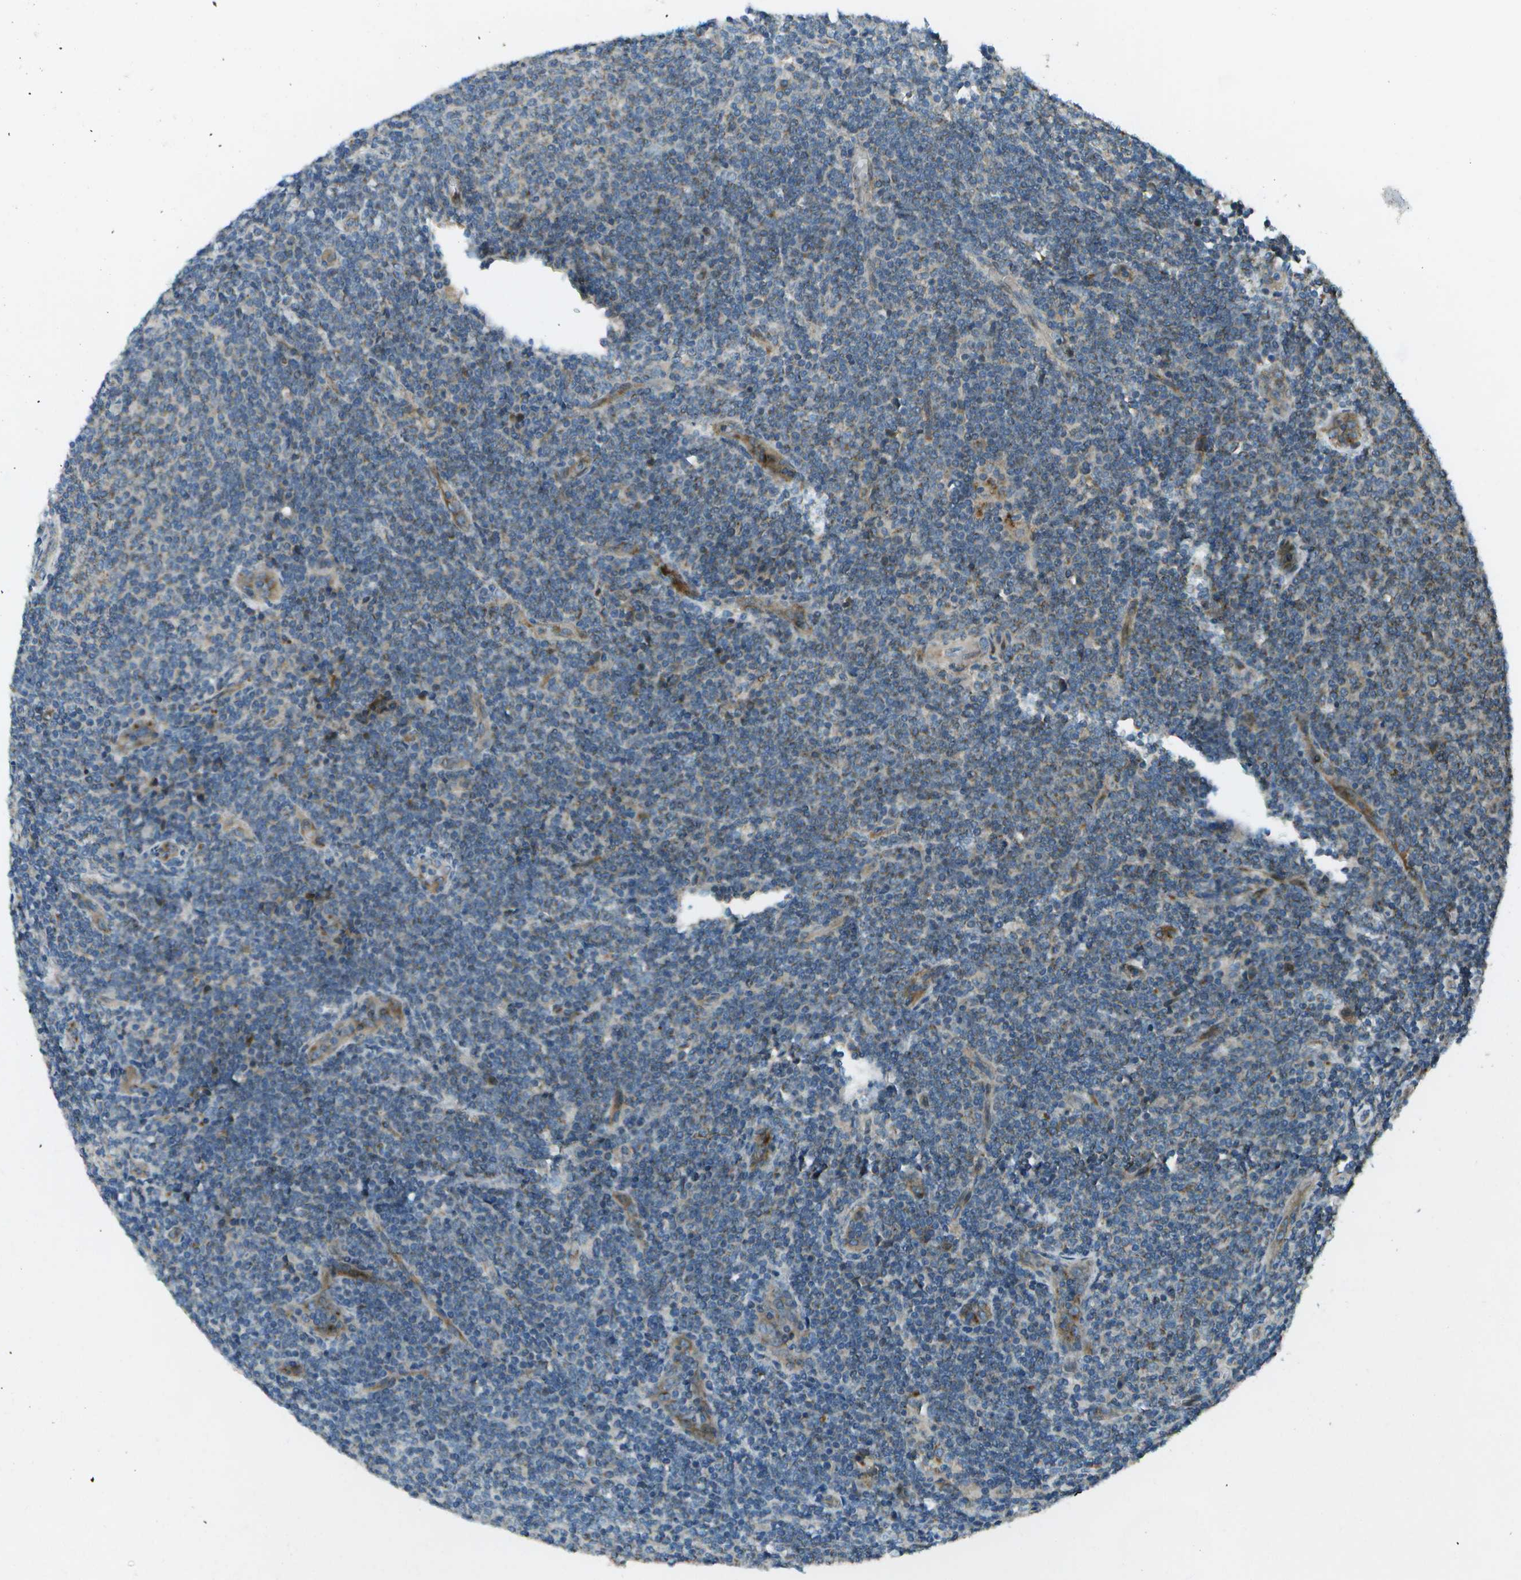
{"staining": {"intensity": "moderate", "quantity": "<25%", "location": "cytoplasmic/membranous"}, "tissue": "lymphoma", "cell_type": "Tumor cells", "image_type": "cancer", "snomed": [{"axis": "morphology", "description": "Malignant lymphoma, non-Hodgkin's type, Low grade"}, {"axis": "topography", "description": "Lymph node"}], "caption": "This histopathology image shows lymphoma stained with immunohistochemistry (IHC) to label a protein in brown. The cytoplasmic/membranous of tumor cells show moderate positivity for the protein. Nuclei are counter-stained blue.", "gene": "PXYLP1", "patient": {"sex": "male", "age": 66}}